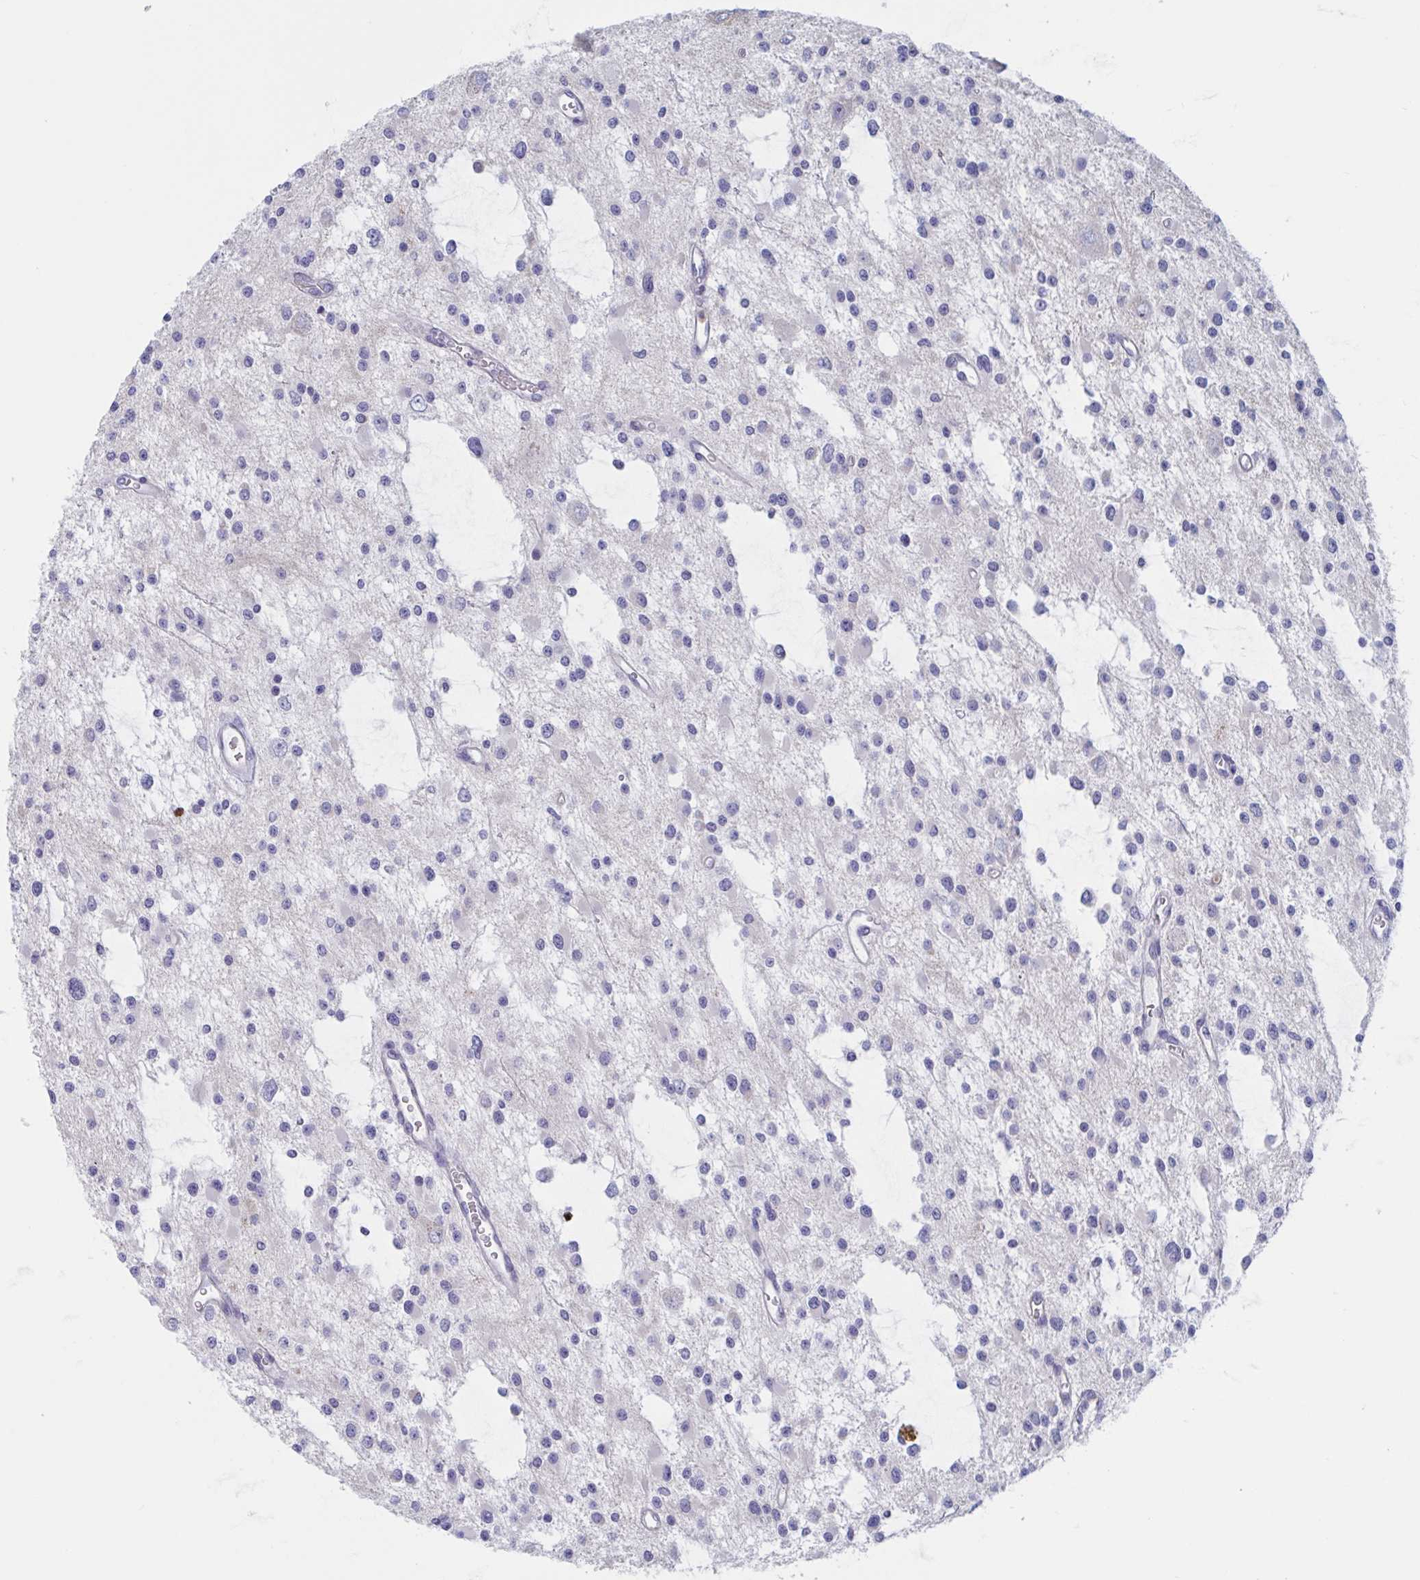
{"staining": {"intensity": "negative", "quantity": "none", "location": "none"}, "tissue": "glioma", "cell_type": "Tumor cells", "image_type": "cancer", "snomed": [{"axis": "morphology", "description": "Glioma, malignant, Low grade"}, {"axis": "topography", "description": "Brain"}], "caption": "A photomicrograph of glioma stained for a protein shows no brown staining in tumor cells. (Stains: DAB immunohistochemistry (IHC) with hematoxylin counter stain, Microscopy: brightfield microscopy at high magnification).", "gene": "ST14", "patient": {"sex": "male", "age": 43}}